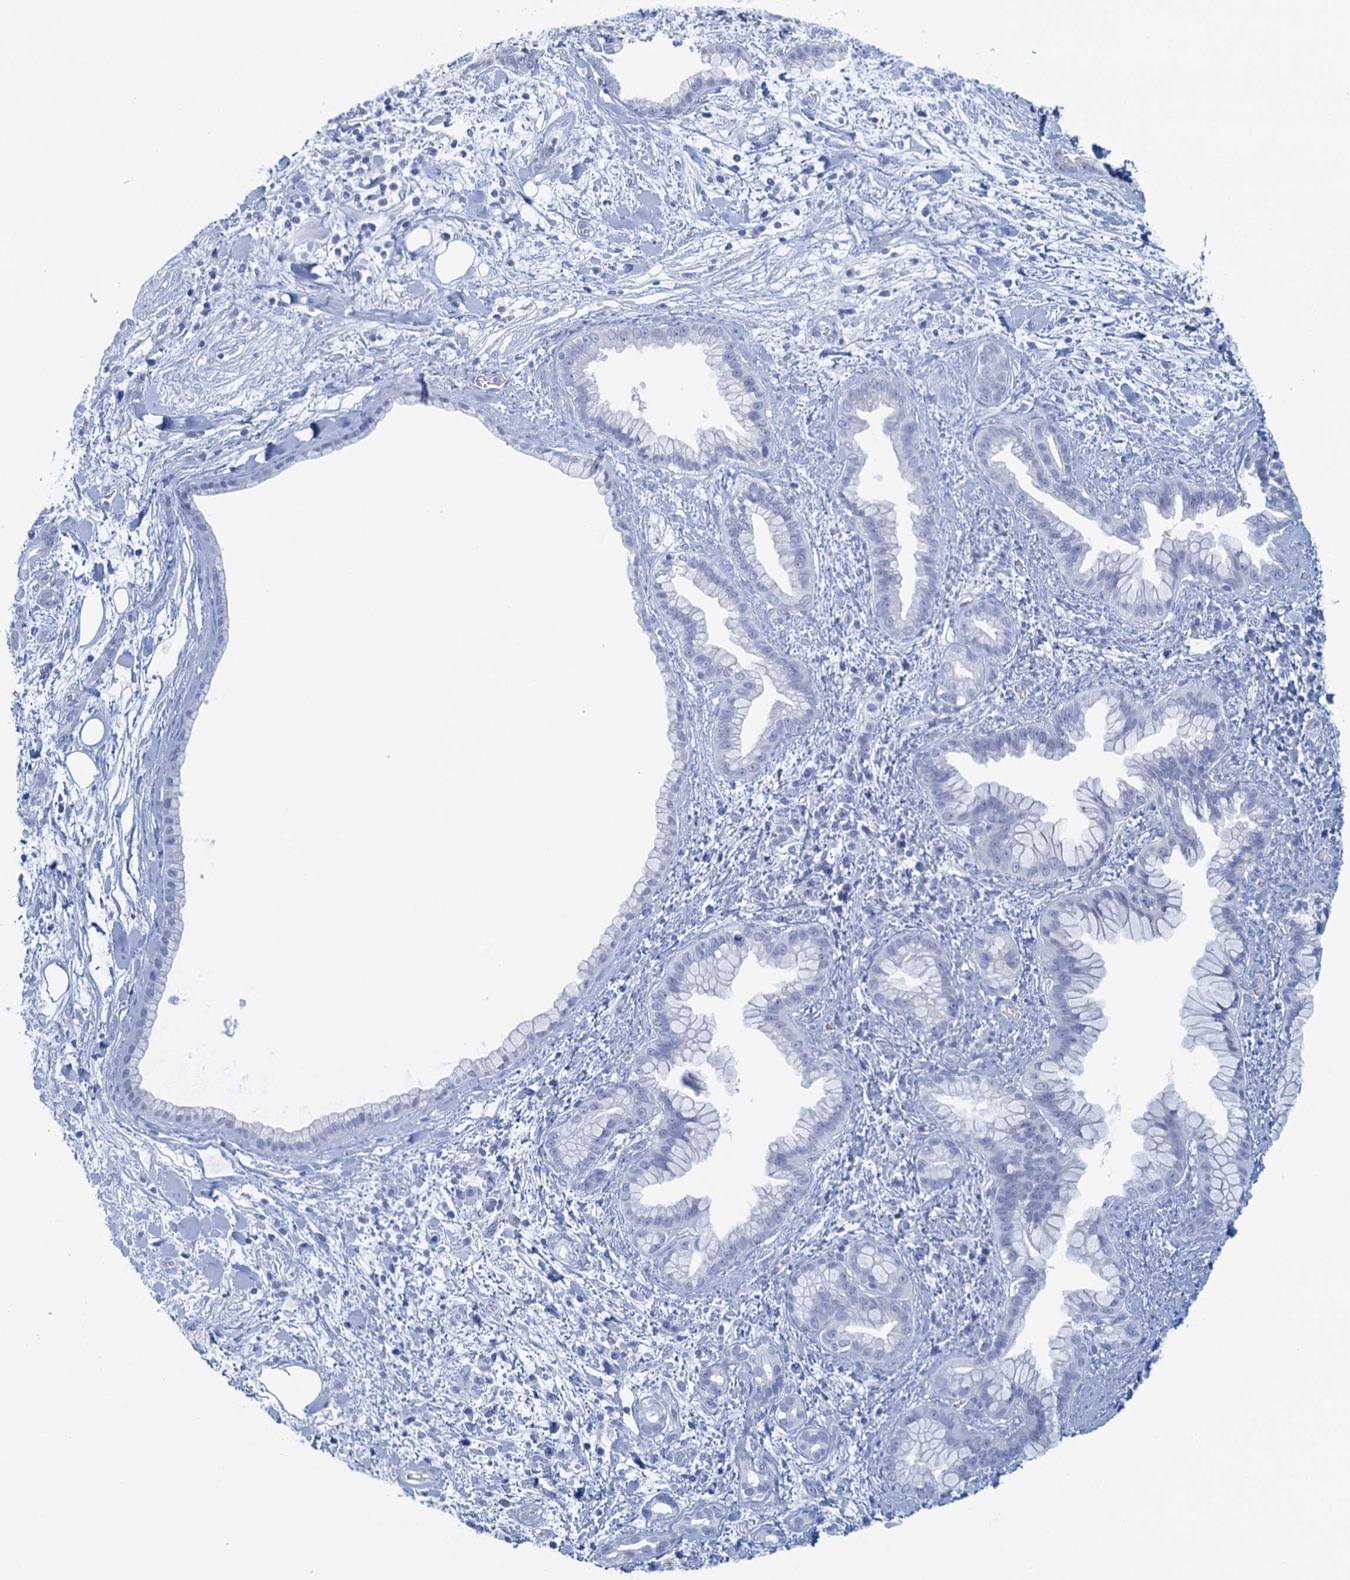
{"staining": {"intensity": "negative", "quantity": "none", "location": "none"}, "tissue": "pancreatic cancer", "cell_type": "Tumor cells", "image_type": "cancer", "snomed": [{"axis": "morphology", "description": "Adenocarcinoma, NOS"}, {"axis": "topography", "description": "Pancreas"}], "caption": "The image displays no significant expression in tumor cells of adenocarcinoma (pancreatic). The staining was performed using DAB (3,3'-diaminobenzidine) to visualize the protein expression in brown, while the nuclei were stained in blue with hematoxylin (Magnification: 20x).", "gene": "CYP51A1", "patient": {"sex": "female", "age": 78}}